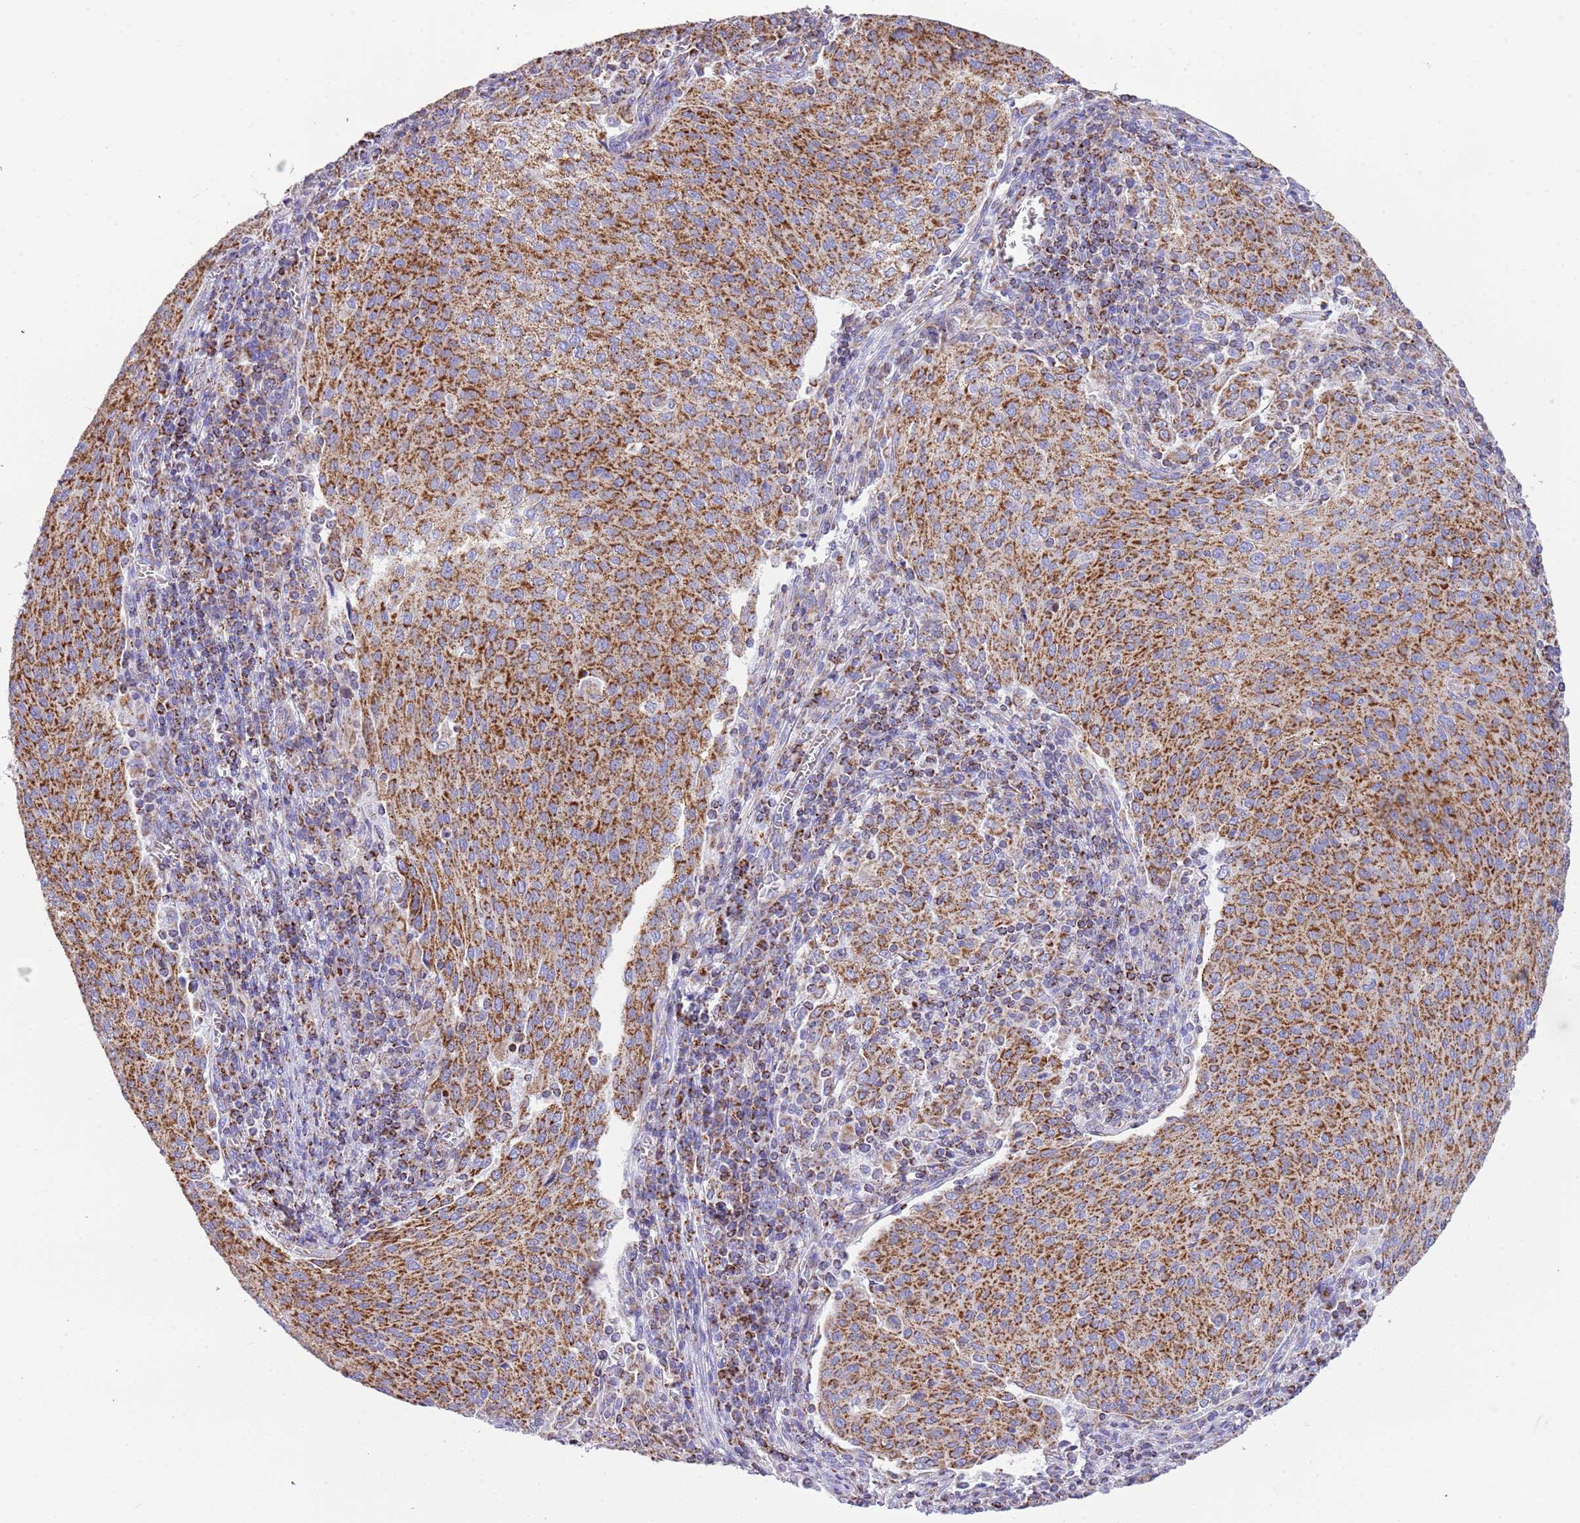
{"staining": {"intensity": "strong", "quantity": ">75%", "location": "cytoplasmic/membranous"}, "tissue": "cervical cancer", "cell_type": "Tumor cells", "image_type": "cancer", "snomed": [{"axis": "morphology", "description": "Squamous cell carcinoma, NOS"}, {"axis": "topography", "description": "Cervix"}], "caption": "Cervical squamous cell carcinoma stained with a protein marker reveals strong staining in tumor cells.", "gene": "SUCLG2", "patient": {"sex": "female", "age": 46}}